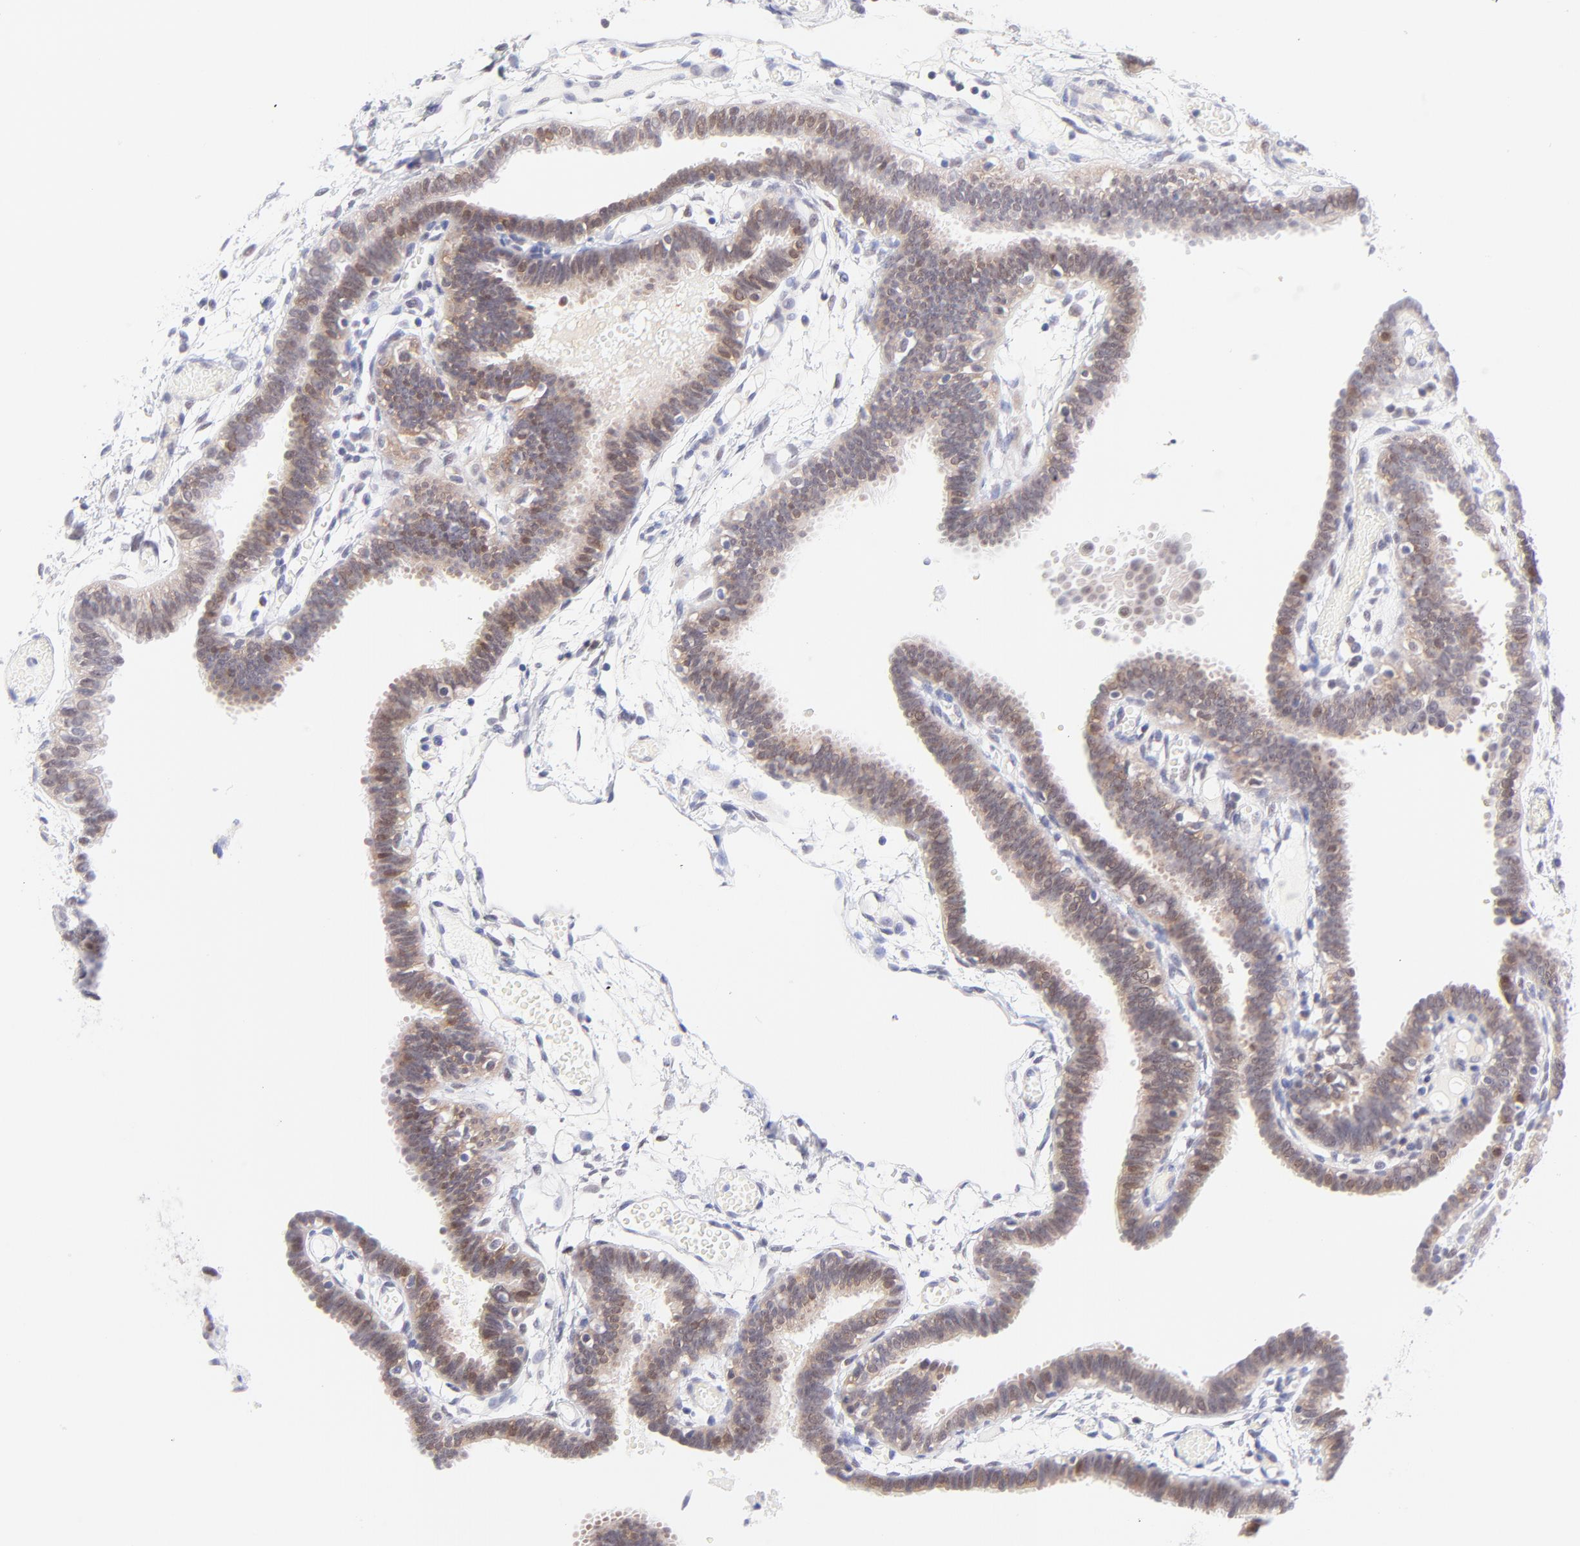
{"staining": {"intensity": "weak", "quantity": "25%-75%", "location": "cytoplasmic/membranous,nuclear"}, "tissue": "fallopian tube", "cell_type": "Glandular cells", "image_type": "normal", "snomed": [{"axis": "morphology", "description": "Normal tissue, NOS"}, {"axis": "topography", "description": "Fallopian tube"}], "caption": "Immunohistochemistry image of benign fallopian tube stained for a protein (brown), which displays low levels of weak cytoplasmic/membranous,nuclear positivity in approximately 25%-75% of glandular cells.", "gene": "PBDC1", "patient": {"sex": "female", "age": 29}}